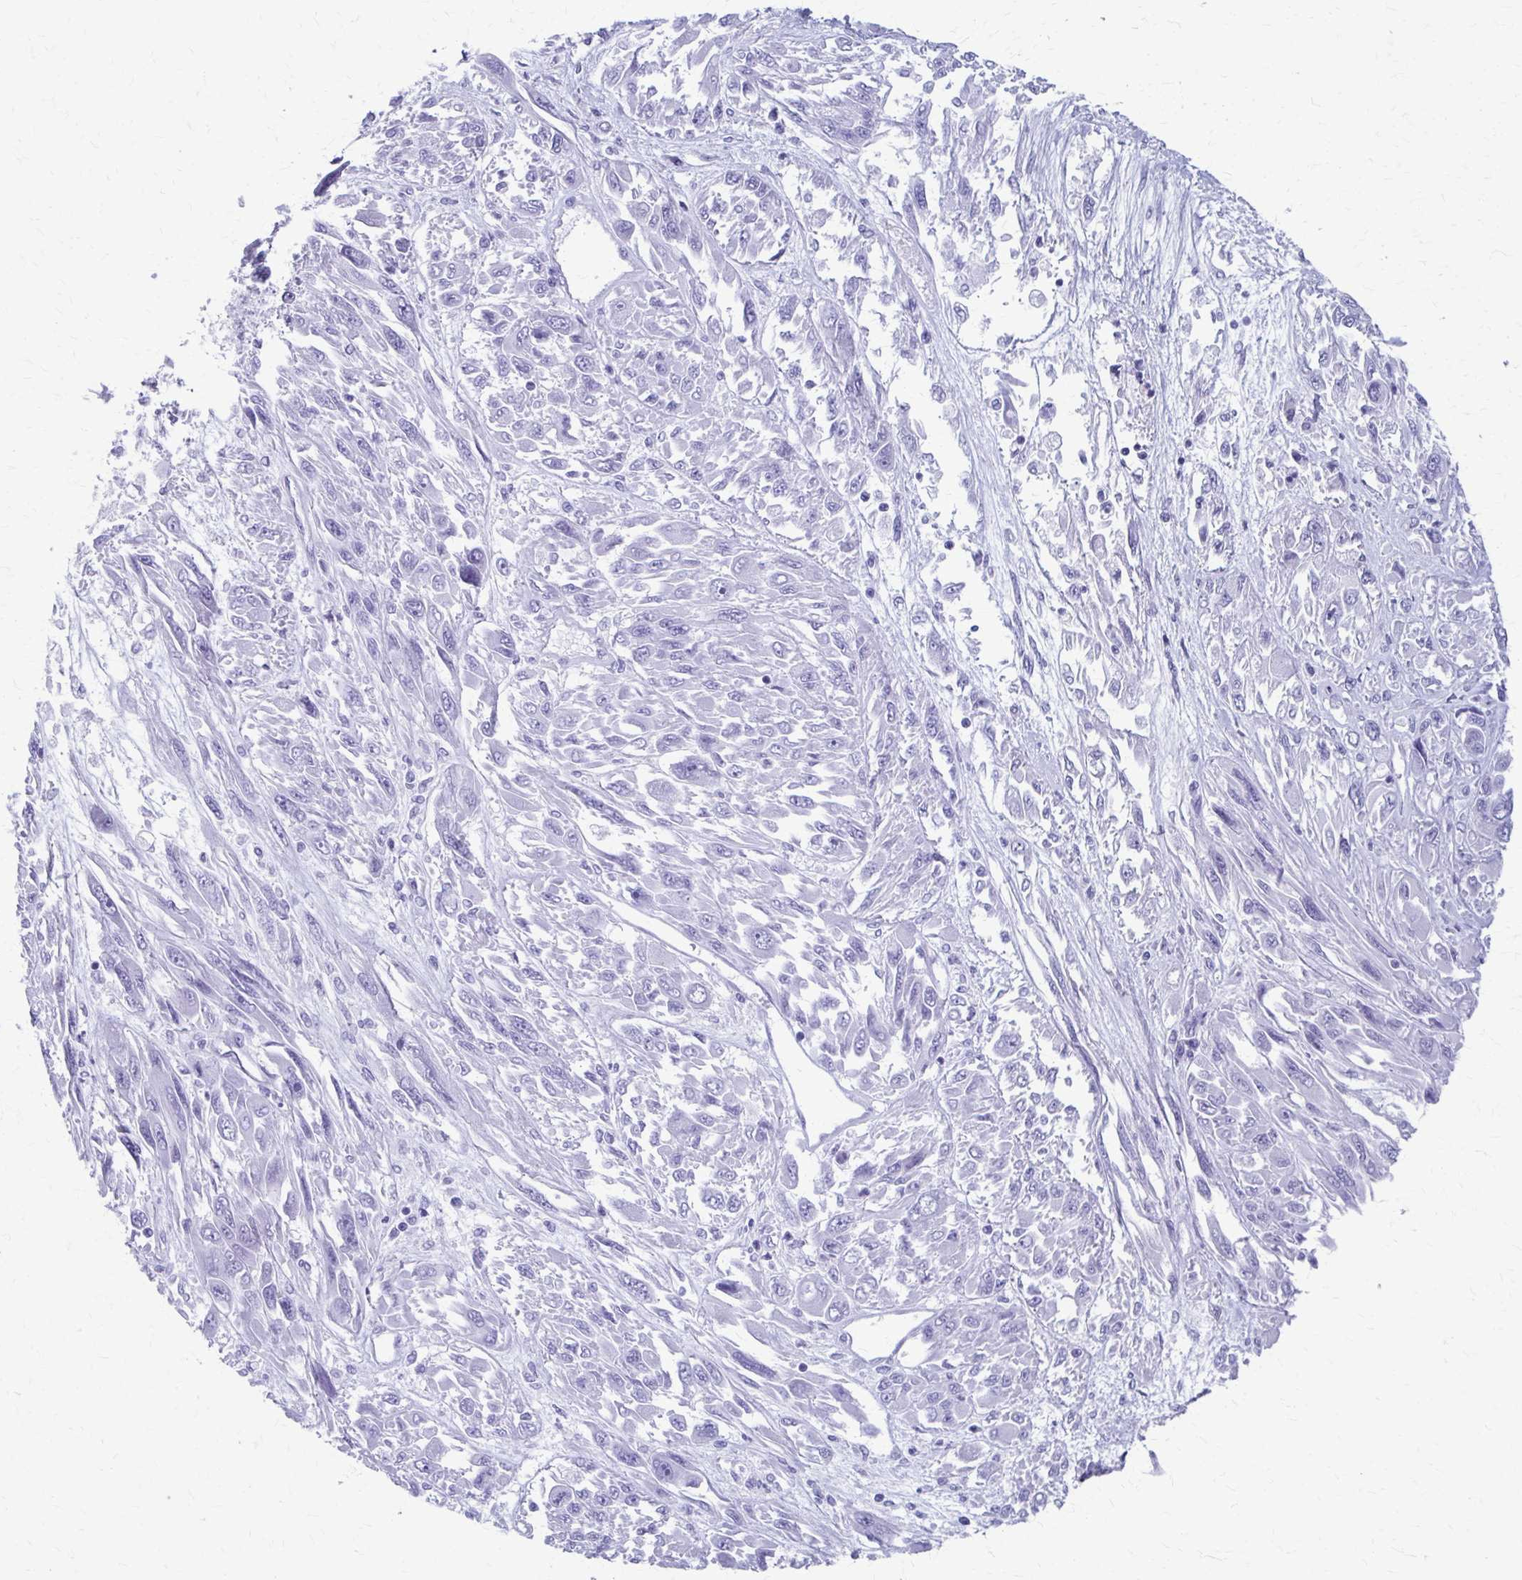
{"staining": {"intensity": "negative", "quantity": "none", "location": "none"}, "tissue": "melanoma", "cell_type": "Tumor cells", "image_type": "cancer", "snomed": [{"axis": "morphology", "description": "Malignant melanoma, NOS"}, {"axis": "topography", "description": "Skin"}], "caption": "This is an IHC histopathology image of melanoma. There is no positivity in tumor cells.", "gene": "CELF5", "patient": {"sex": "female", "age": 91}}